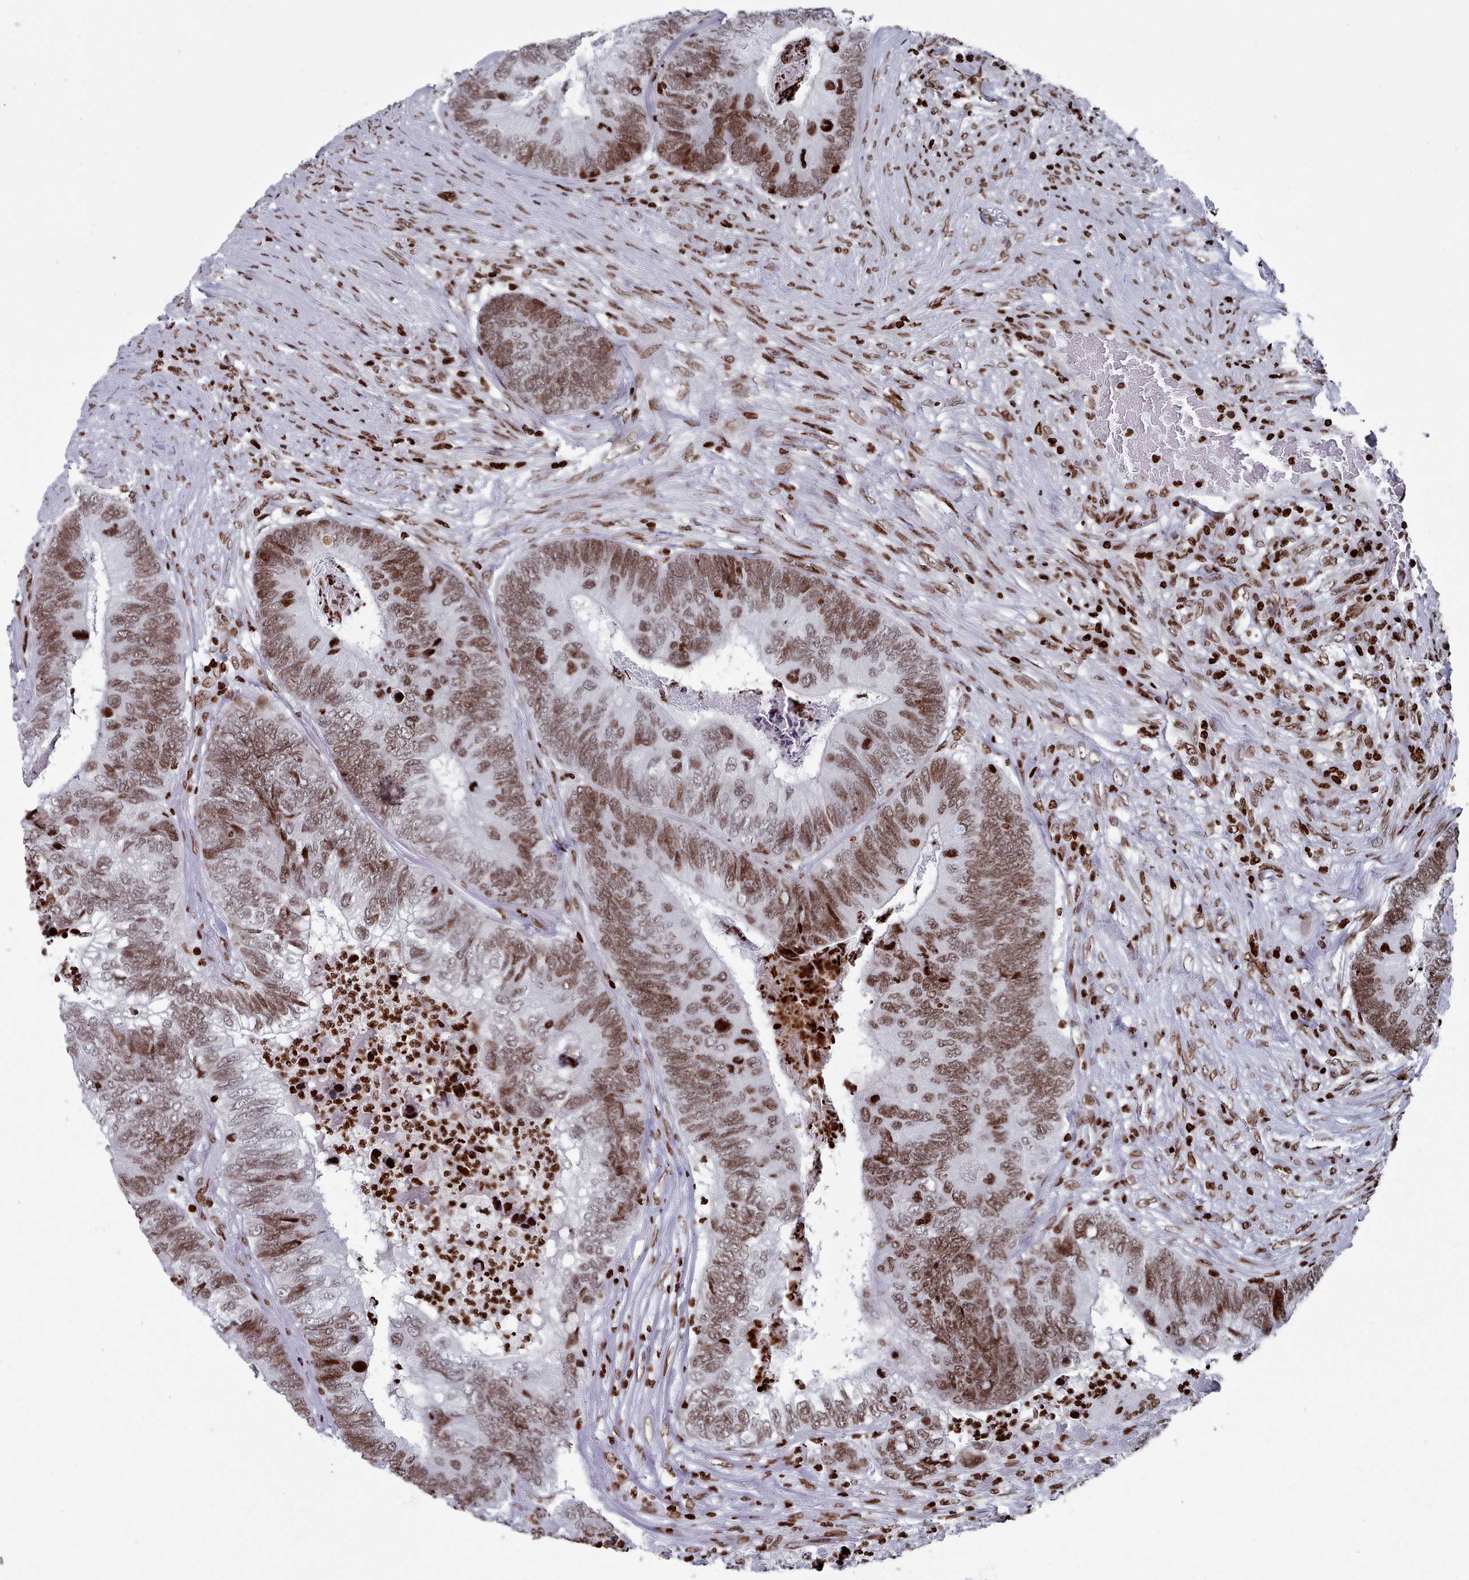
{"staining": {"intensity": "moderate", "quantity": ">75%", "location": "nuclear"}, "tissue": "colorectal cancer", "cell_type": "Tumor cells", "image_type": "cancer", "snomed": [{"axis": "morphology", "description": "Adenocarcinoma, NOS"}, {"axis": "topography", "description": "Colon"}], "caption": "About >75% of tumor cells in adenocarcinoma (colorectal) display moderate nuclear protein expression as visualized by brown immunohistochemical staining.", "gene": "PCDHB12", "patient": {"sex": "female", "age": 67}}